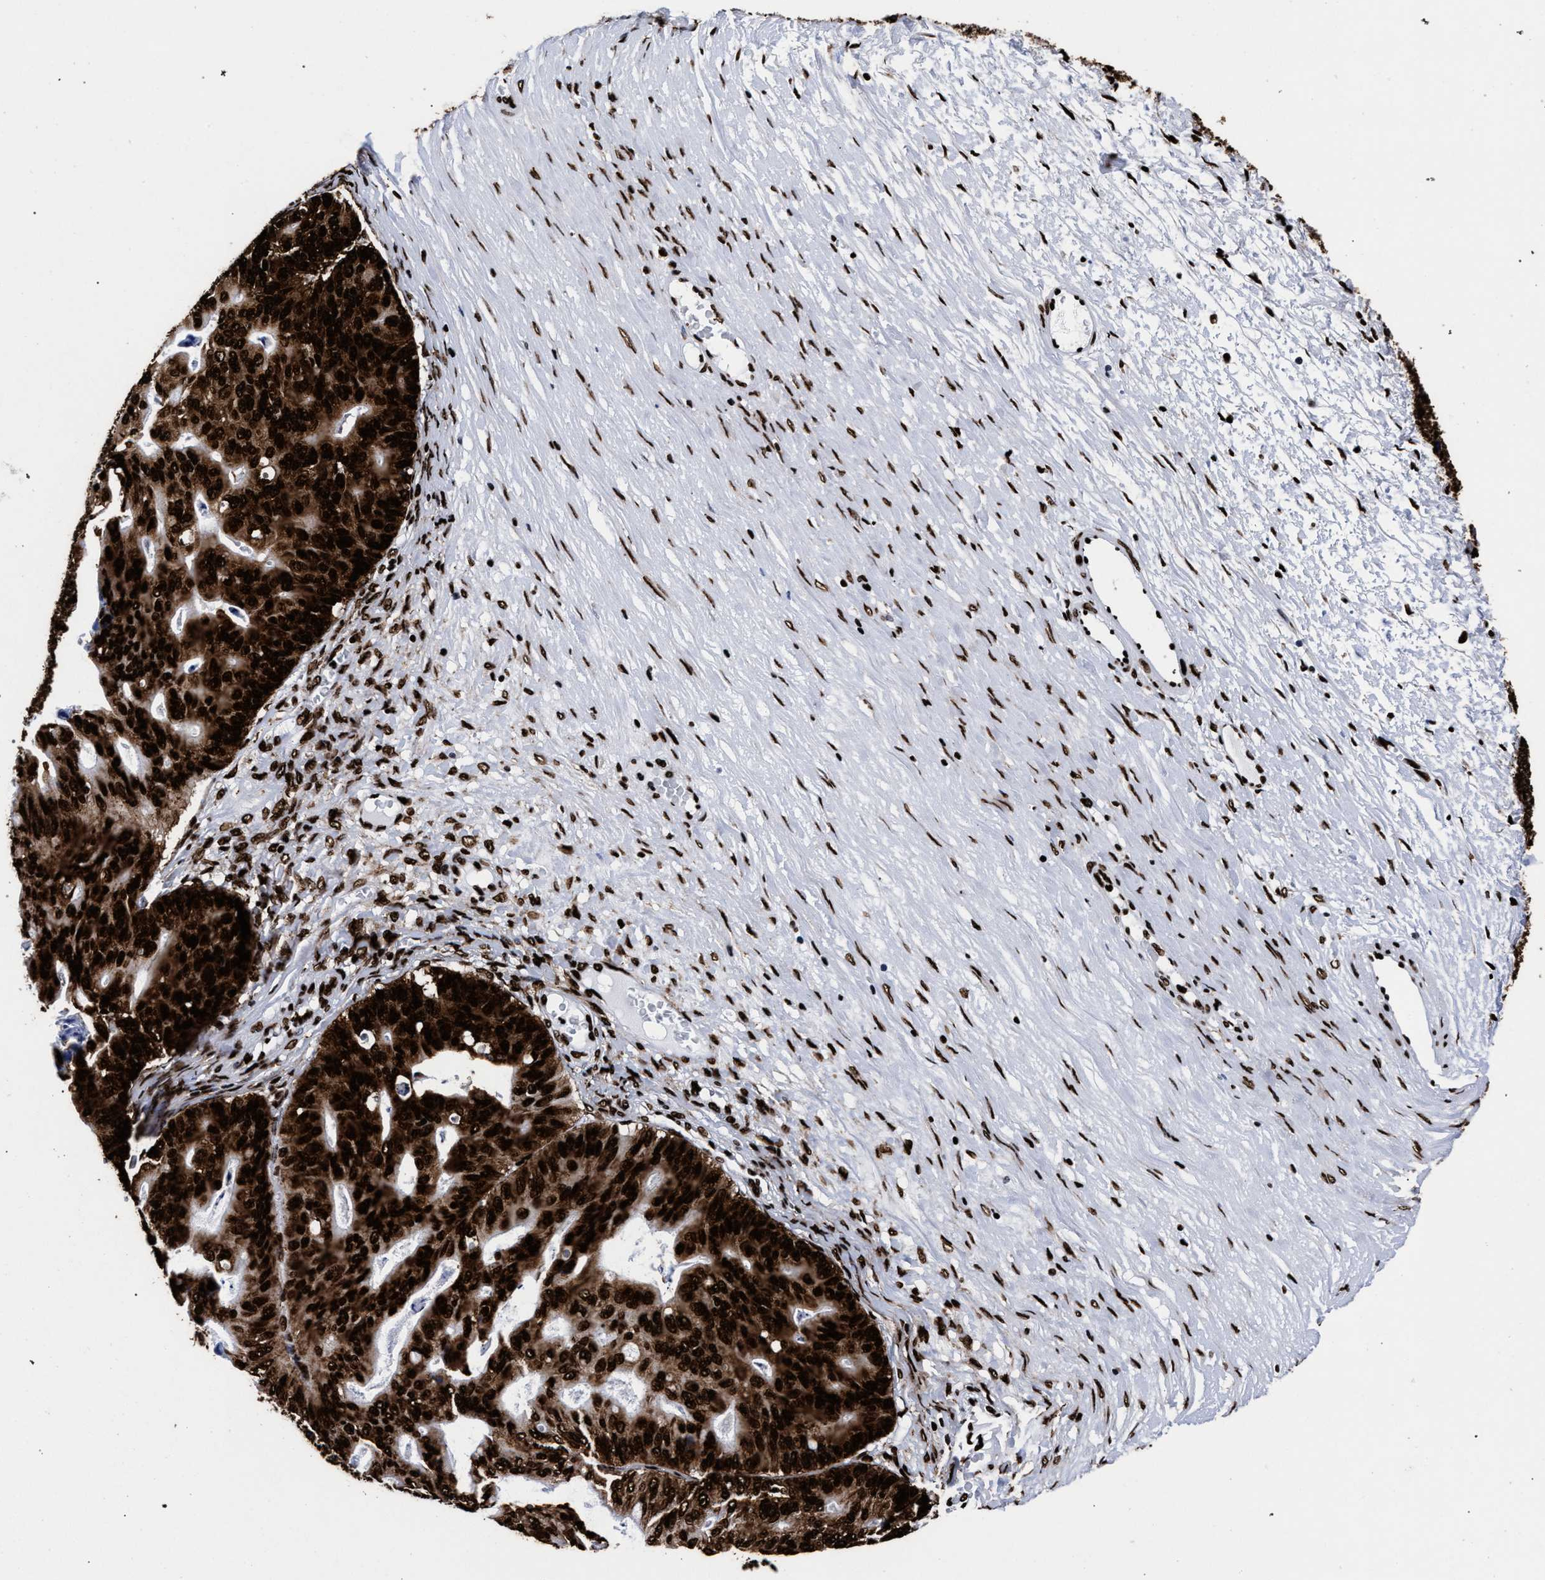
{"staining": {"intensity": "strong", "quantity": ">75%", "location": "cytoplasmic/membranous,nuclear"}, "tissue": "ovarian cancer", "cell_type": "Tumor cells", "image_type": "cancer", "snomed": [{"axis": "morphology", "description": "Cystadenocarcinoma, mucinous, NOS"}, {"axis": "topography", "description": "Ovary"}], "caption": "The image reveals staining of ovarian cancer, revealing strong cytoplasmic/membranous and nuclear protein staining (brown color) within tumor cells.", "gene": "HNRNPA1", "patient": {"sex": "female", "age": 37}}